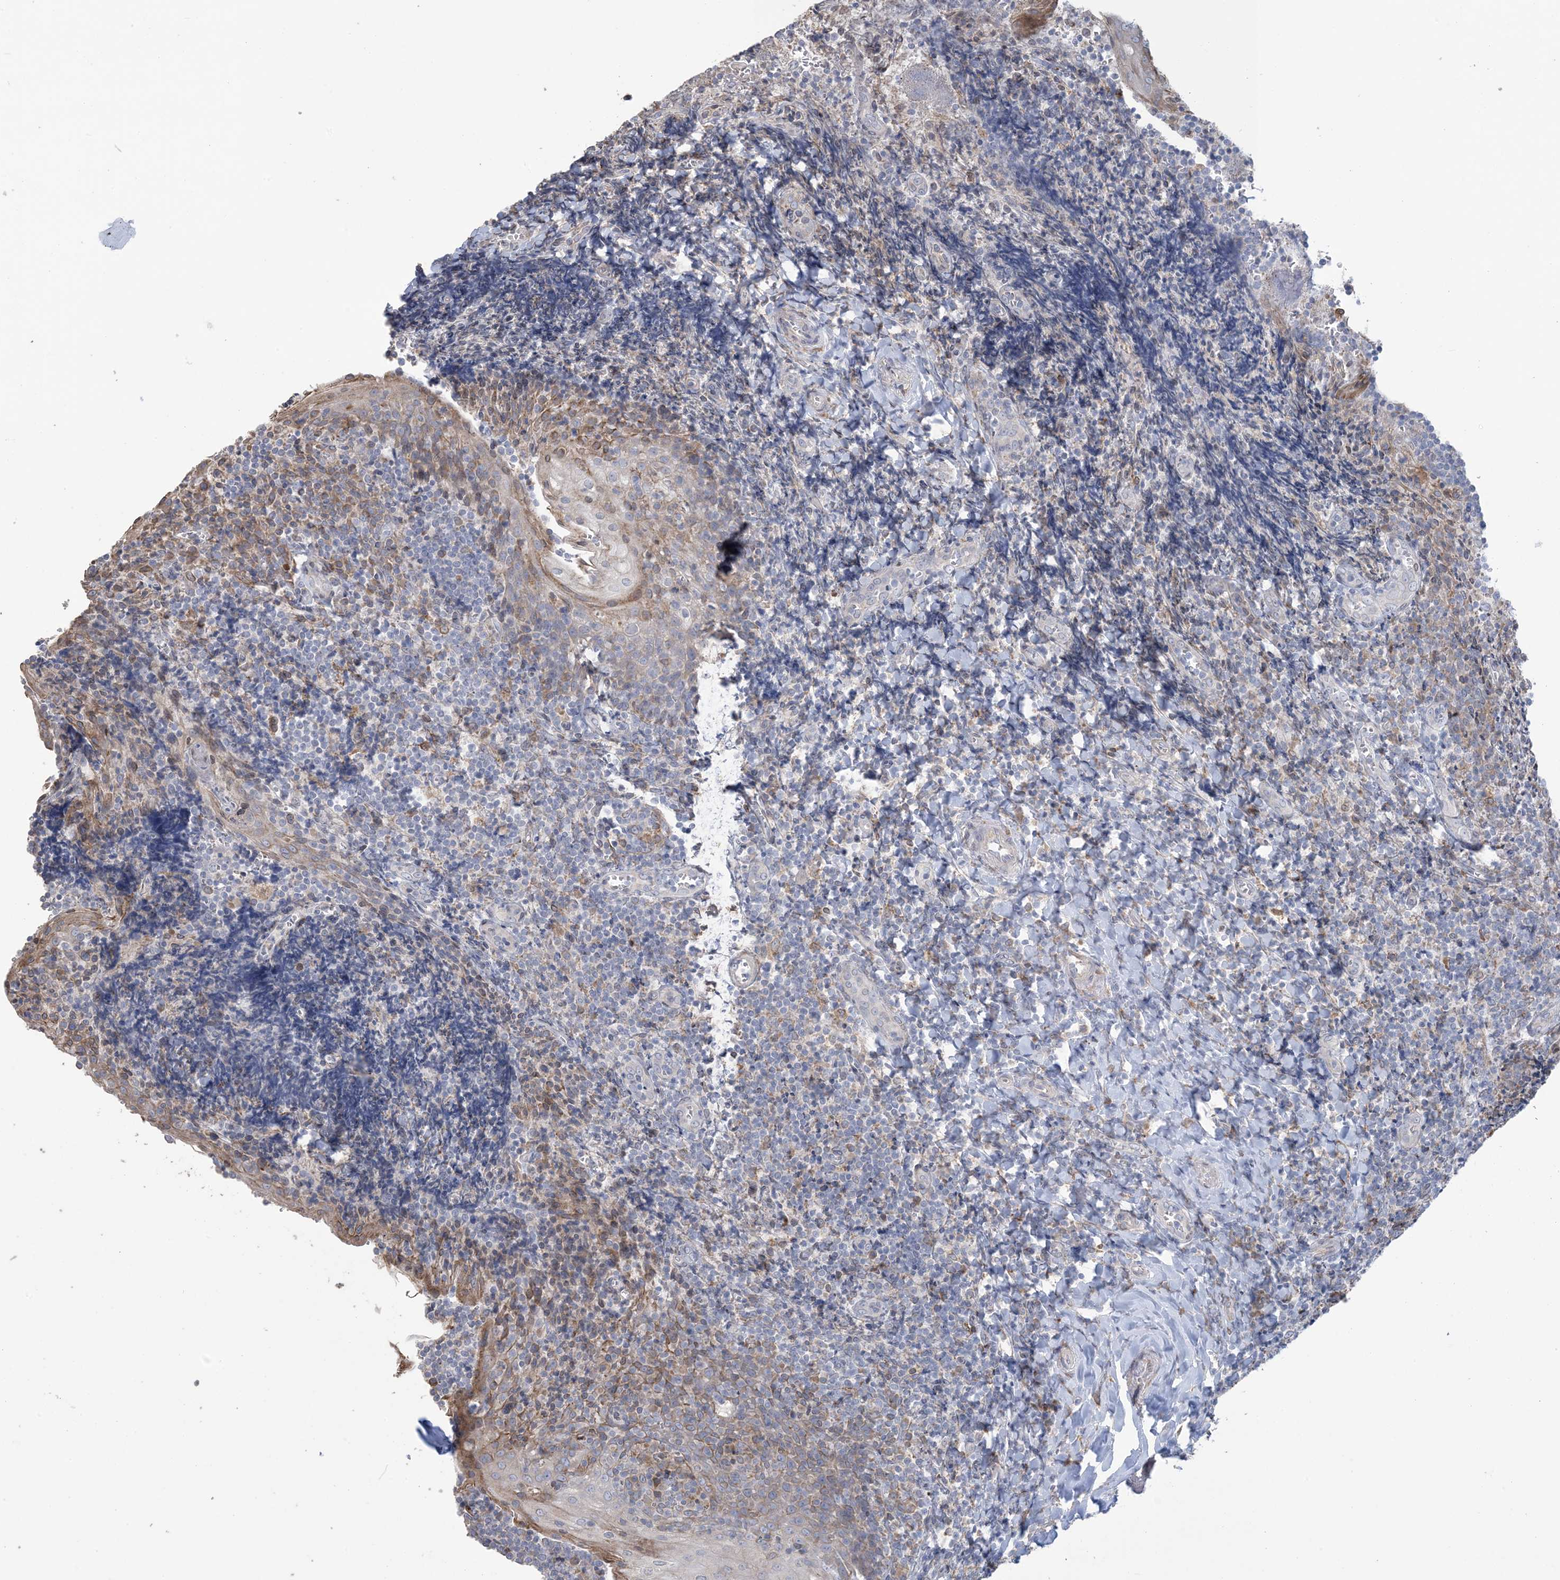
{"staining": {"intensity": "weak", "quantity": "<25%", "location": "cytoplasmic/membranous"}, "tissue": "tonsil", "cell_type": "Germinal center cells", "image_type": "normal", "snomed": [{"axis": "morphology", "description": "Normal tissue, NOS"}, {"axis": "topography", "description": "Tonsil"}], "caption": "Immunohistochemistry (IHC) micrograph of unremarkable tonsil stained for a protein (brown), which demonstrates no positivity in germinal center cells.", "gene": "SHANK1", "patient": {"sex": "male", "age": 27}}